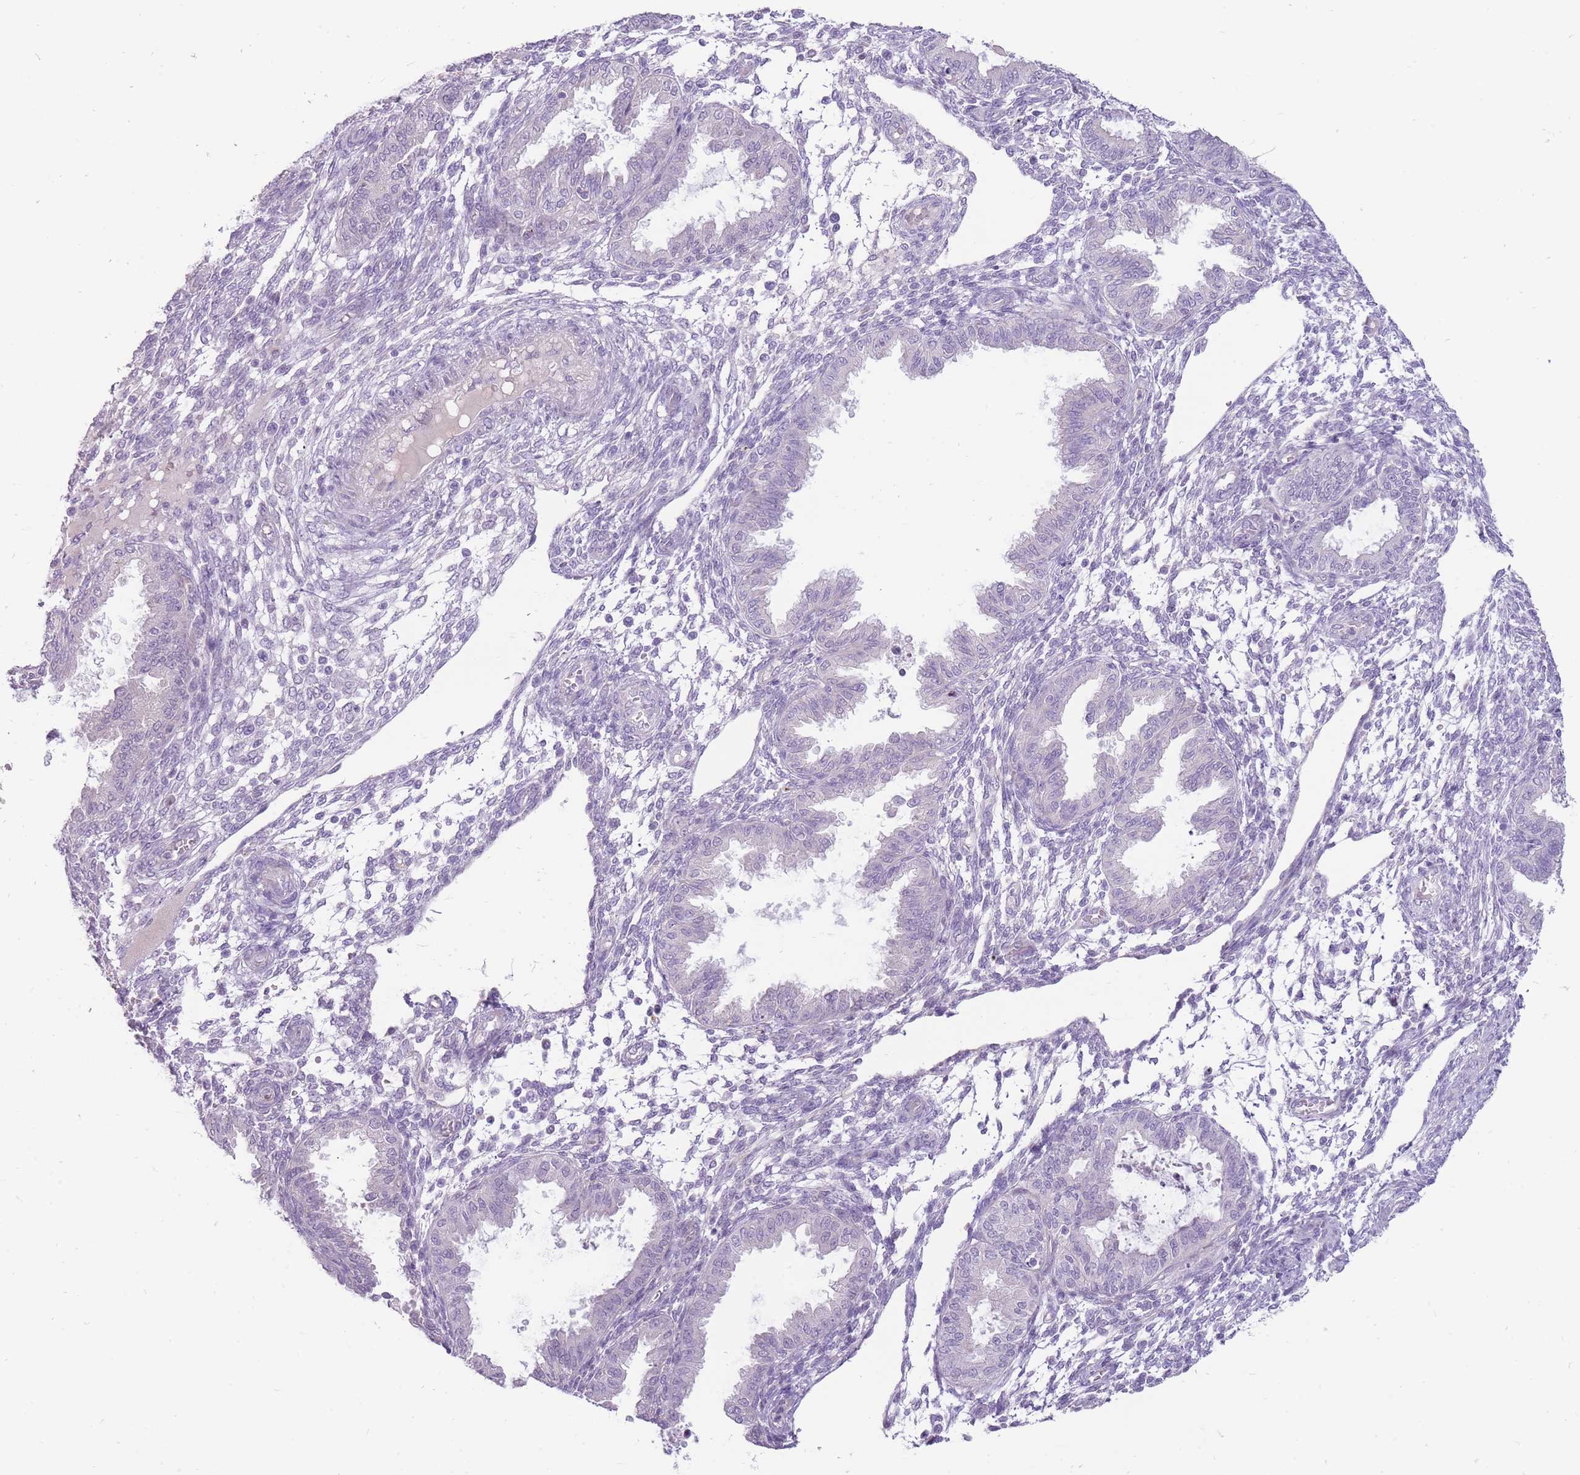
{"staining": {"intensity": "negative", "quantity": "none", "location": "none"}, "tissue": "endometrium", "cell_type": "Cells in endometrial stroma", "image_type": "normal", "snomed": [{"axis": "morphology", "description": "Normal tissue, NOS"}, {"axis": "topography", "description": "Endometrium"}], "caption": "DAB immunohistochemical staining of unremarkable endometrium reveals no significant staining in cells in endometrial stroma. (Brightfield microscopy of DAB (3,3'-diaminobenzidine) immunohistochemistry at high magnification).", "gene": "ERICH4", "patient": {"sex": "female", "age": 33}}